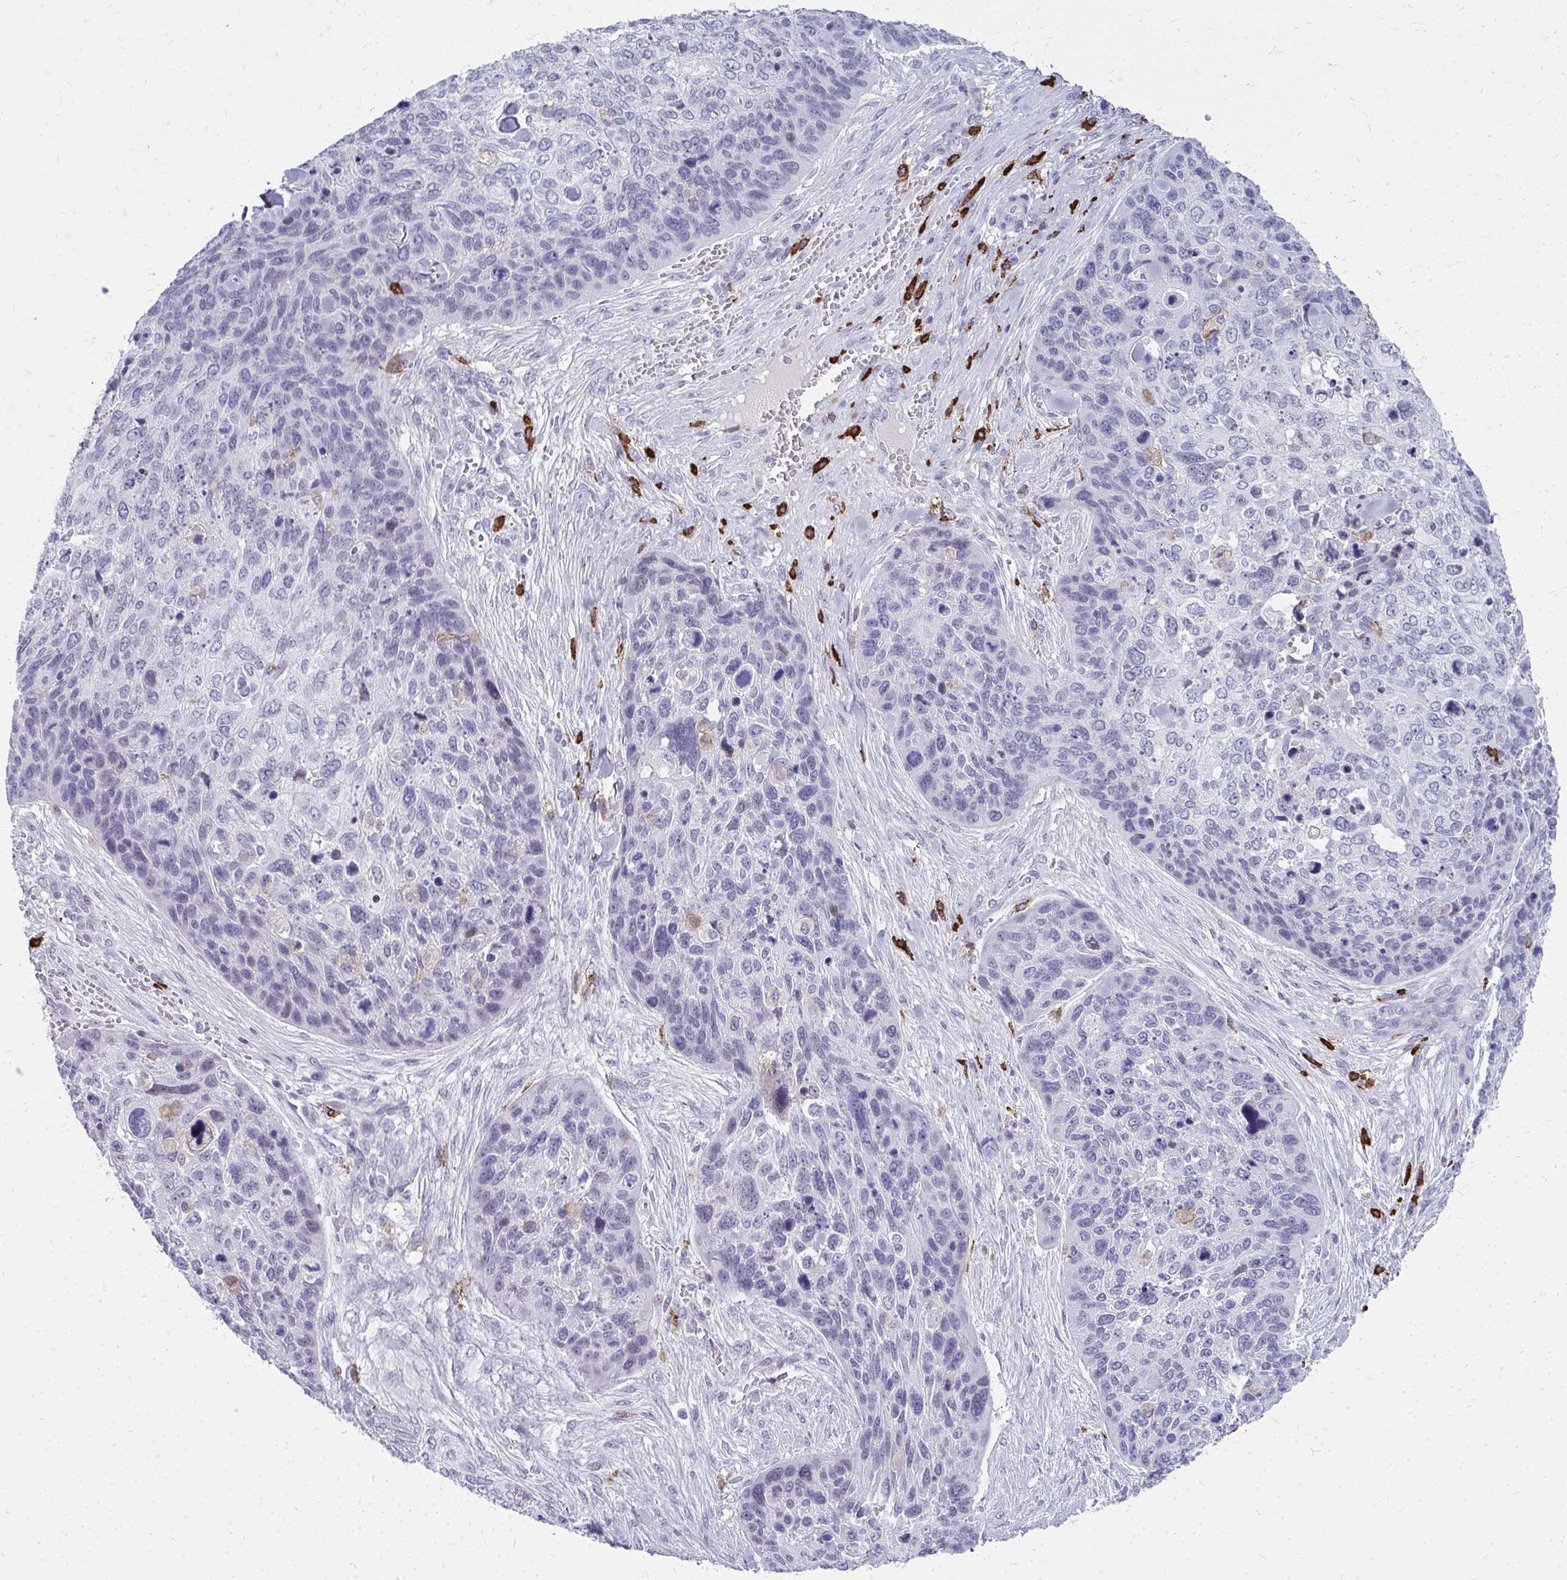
{"staining": {"intensity": "negative", "quantity": "none", "location": "none"}, "tissue": "skin cancer", "cell_type": "Tumor cells", "image_type": "cancer", "snomed": [{"axis": "morphology", "description": "Basal cell carcinoma"}, {"axis": "topography", "description": "Skin"}], "caption": "DAB (3,3'-diaminobenzidine) immunohistochemical staining of skin basal cell carcinoma demonstrates no significant expression in tumor cells. The staining is performed using DAB (3,3'-diaminobenzidine) brown chromogen with nuclei counter-stained in using hematoxylin.", "gene": "CD163", "patient": {"sex": "female", "age": 74}}